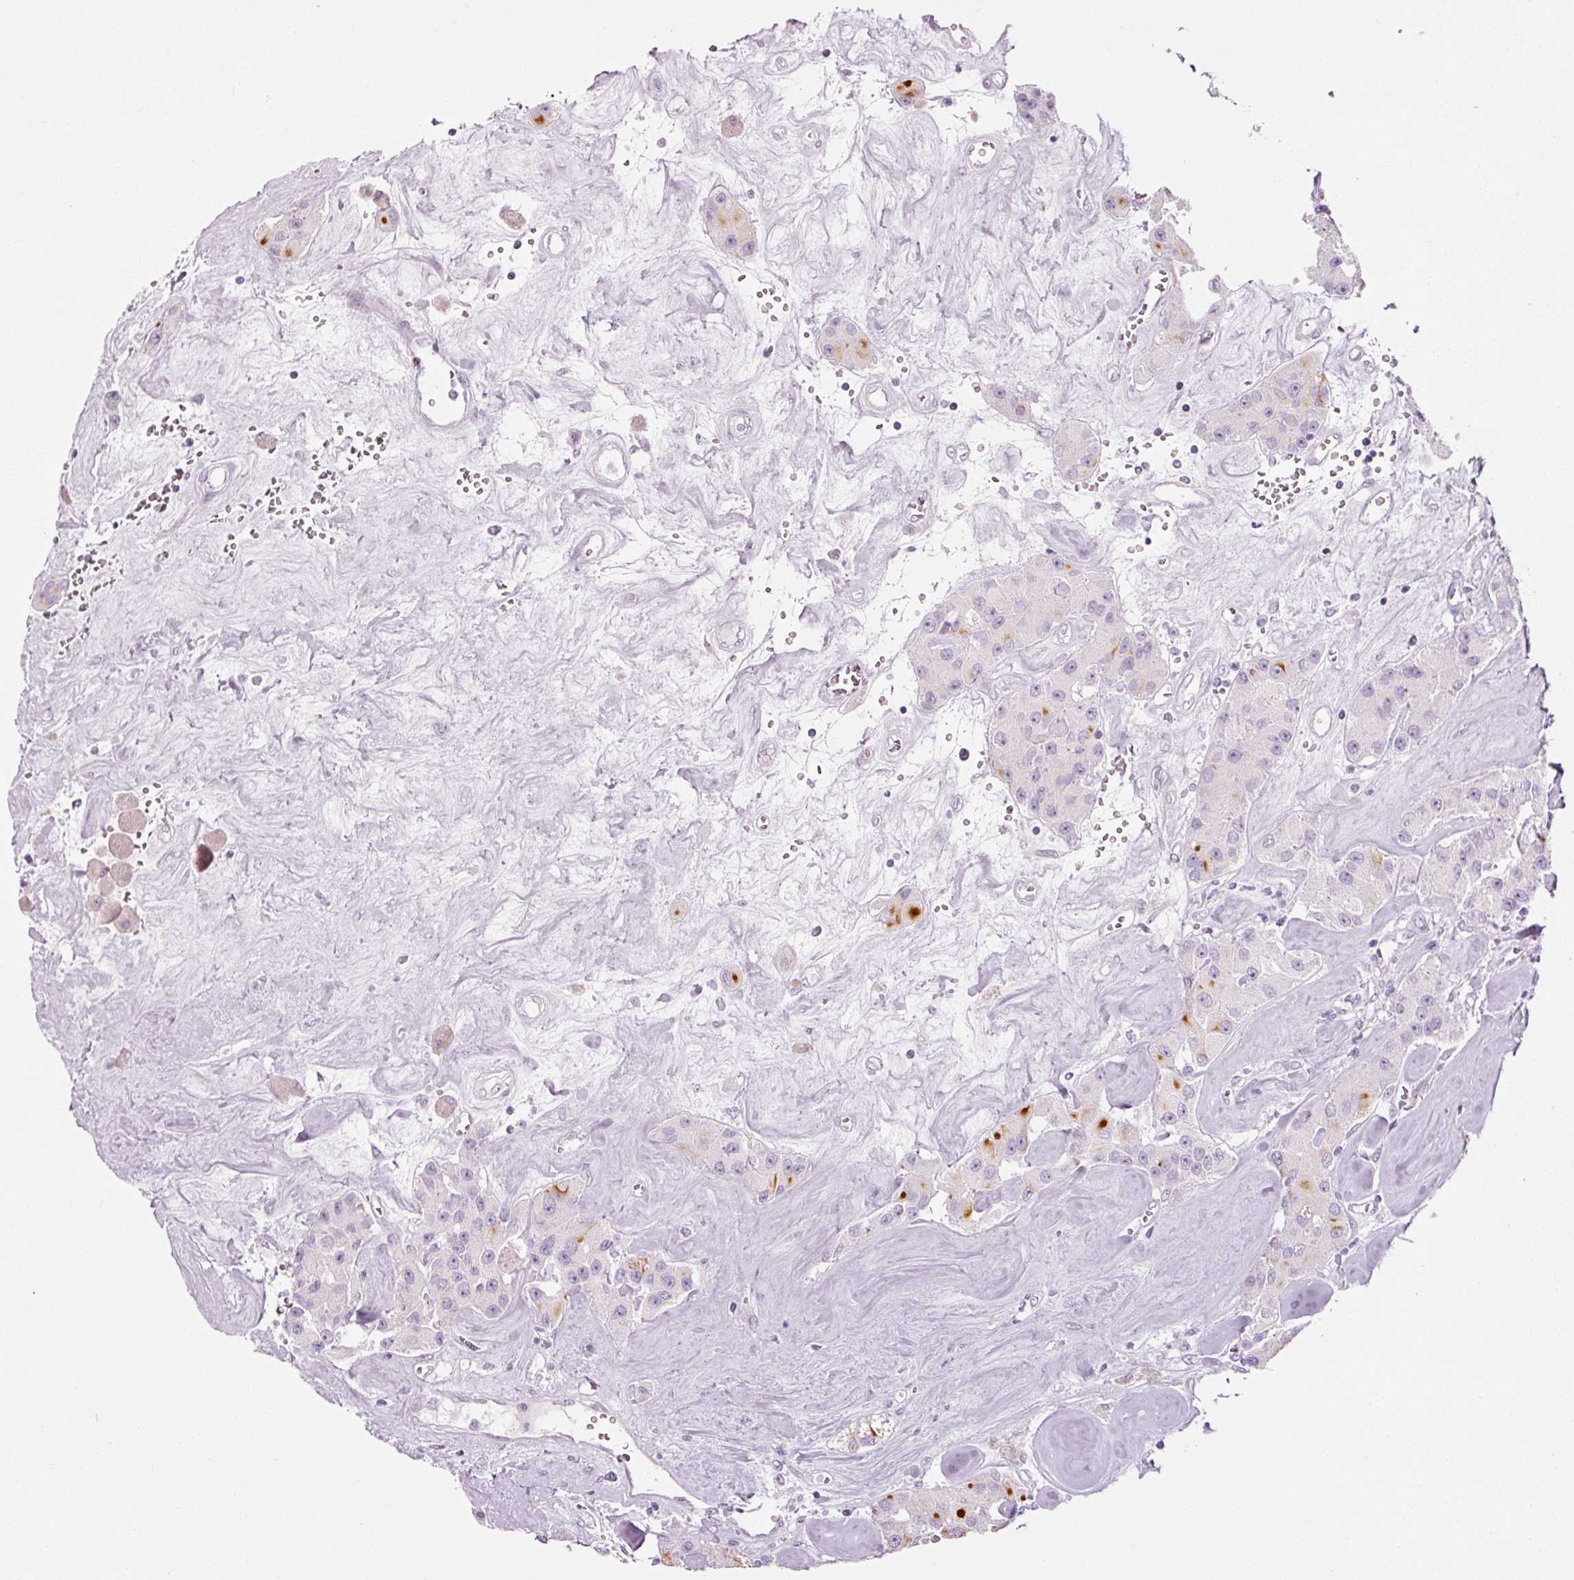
{"staining": {"intensity": "negative", "quantity": "none", "location": "none"}, "tissue": "carcinoid", "cell_type": "Tumor cells", "image_type": "cancer", "snomed": [{"axis": "morphology", "description": "Carcinoid, malignant, NOS"}, {"axis": "topography", "description": "Pancreas"}], "caption": "DAB immunohistochemical staining of carcinoid shows no significant staining in tumor cells.", "gene": "ANKRD20A1", "patient": {"sex": "male", "age": 41}}